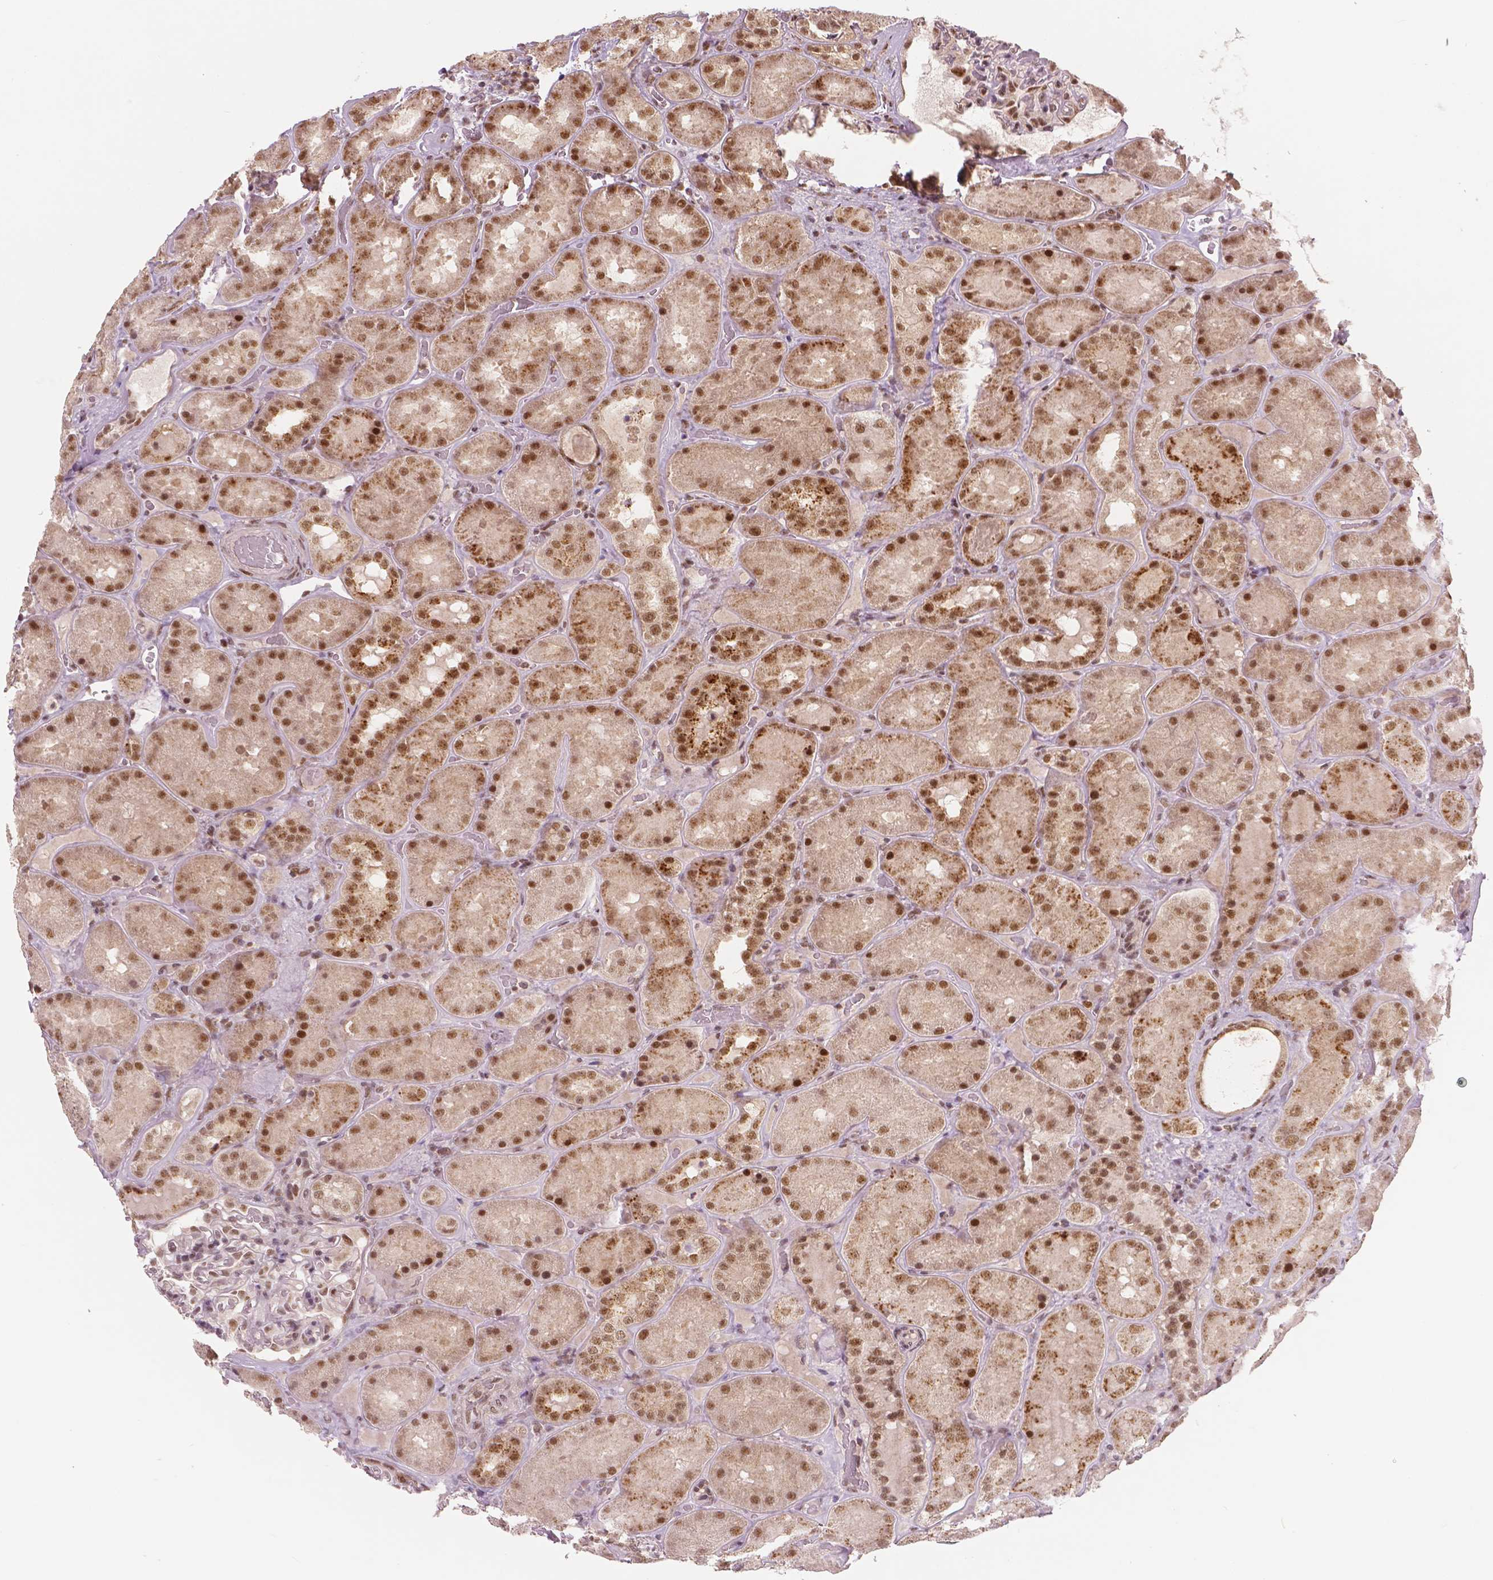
{"staining": {"intensity": "moderate", "quantity": "<25%", "location": "nuclear"}, "tissue": "kidney", "cell_type": "Cells in glomeruli", "image_type": "normal", "snomed": [{"axis": "morphology", "description": "Normal tissue, NOS"}, {"axis": "topography", "description": "Kidney"}], "caption": "Immunohistochemistry of benign human kidney shows low levels of moderate nuclear positivity in approximately <25% of cells in glomeruli. The protein of interest is stained brown, and the nuclei are stained in blue (DAB (3,3'-diaminobenzidine) IHC with brightfield microscopy, high magnification).", "gene": "NSD2", "patient": {"sex": "male", "age": 73}}